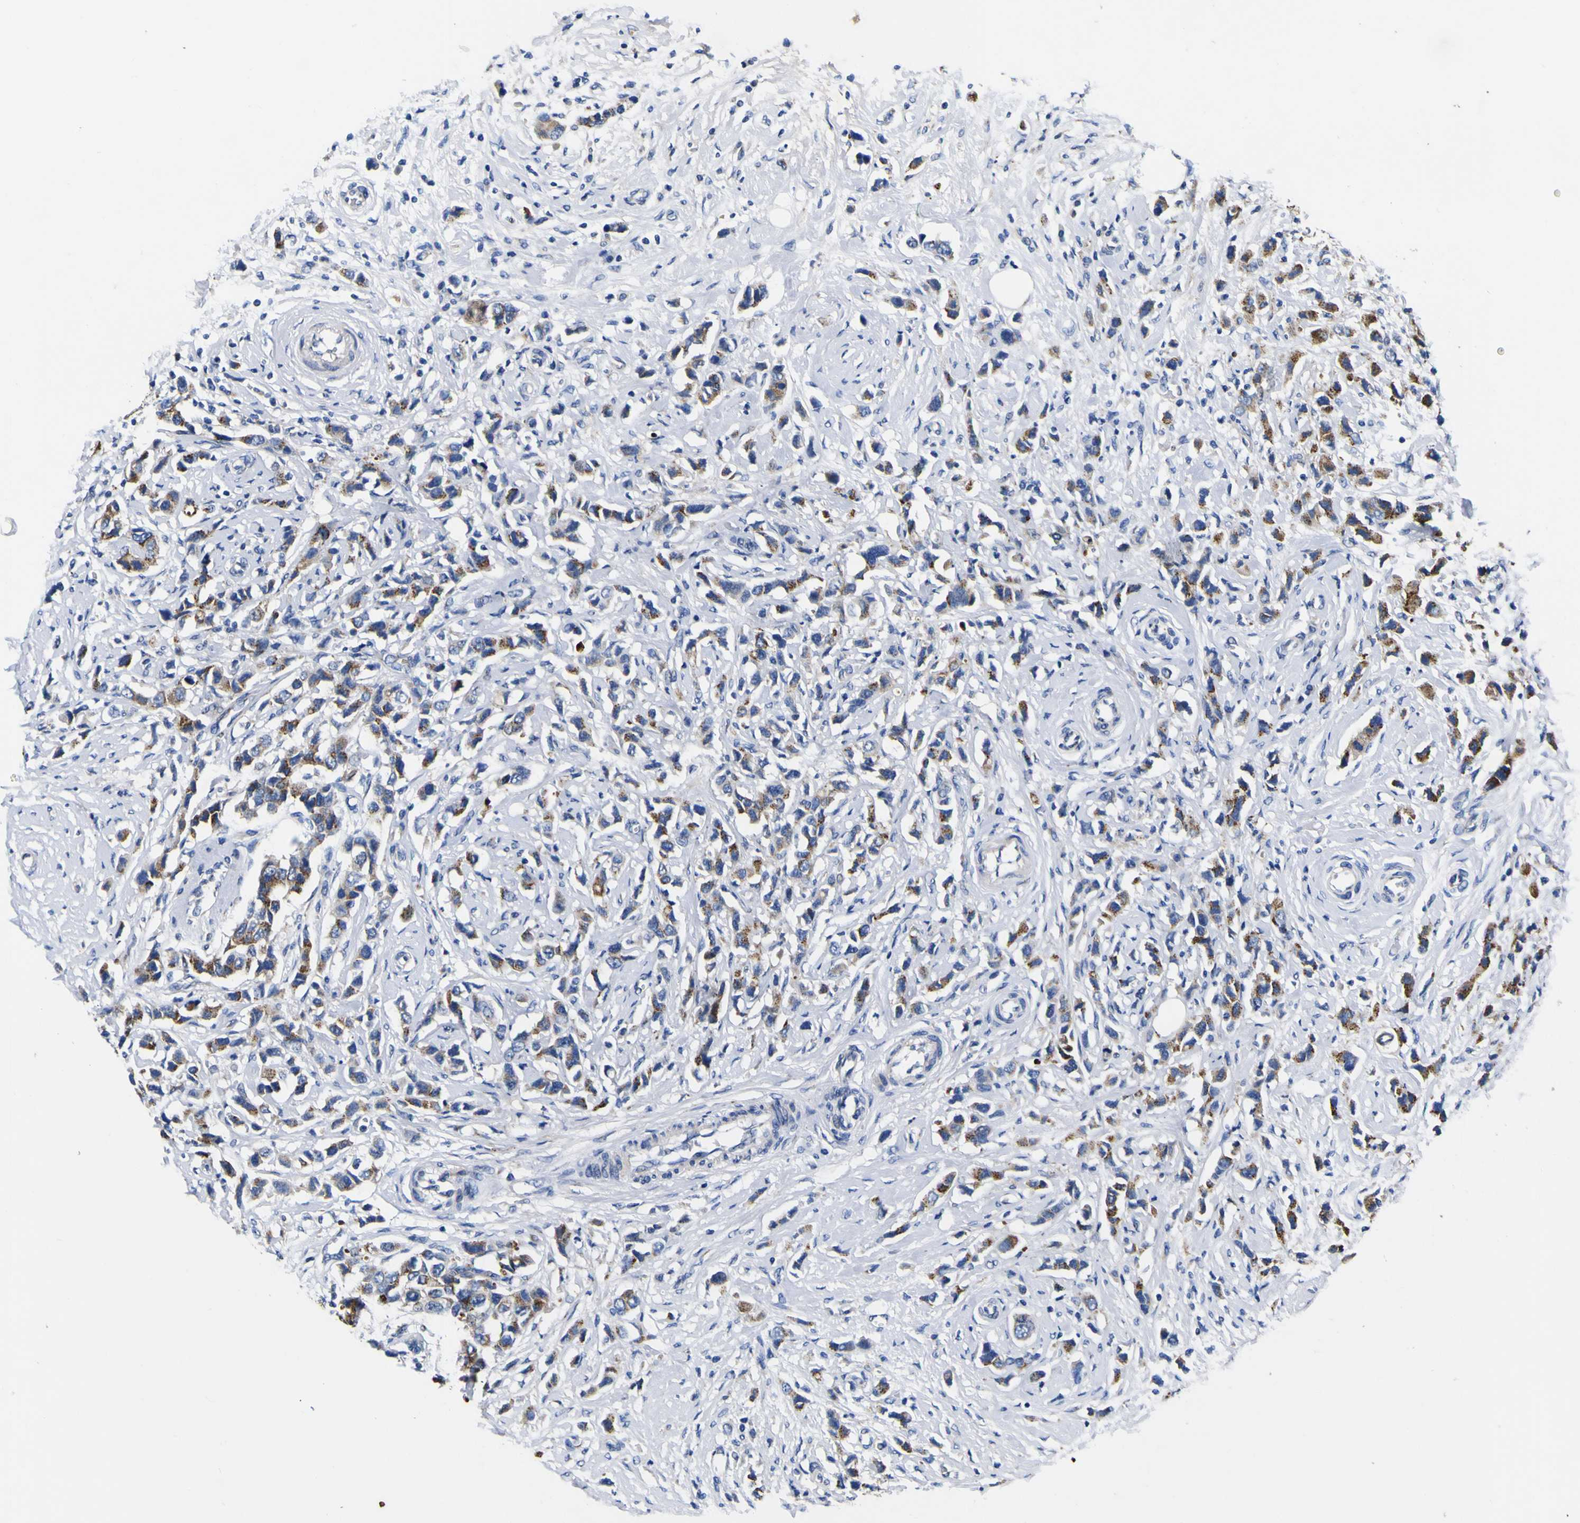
{"staining": {"intensity": "strong", "quantity": ">75%", "location": "cytoplasmic/membranous"}, "tissue": "breast cancer", "cell_type": "Tumor cells", "image_type": "cancer", "snomed": [{"axis": "morphology", "description": "Normal tissue, NOS"}, {"axis": "morphology", "description": "Duct carcinoma"}, {"axis": "topography", "description": "Breast"}], "caption": "Immunohistochemistry of human breast cancer demonstrates high levels of strong cytoplasmic/membranous expression in approximately >75% of tumor cells. The staining is performed using DAB (3,3'-diaminobenzidine) brown chromogen to label protein expression. The nuclei are counter-stained blue using hematoxylin.", "gene": "COA1", "patient": {"sex": "female", "age": 50}}